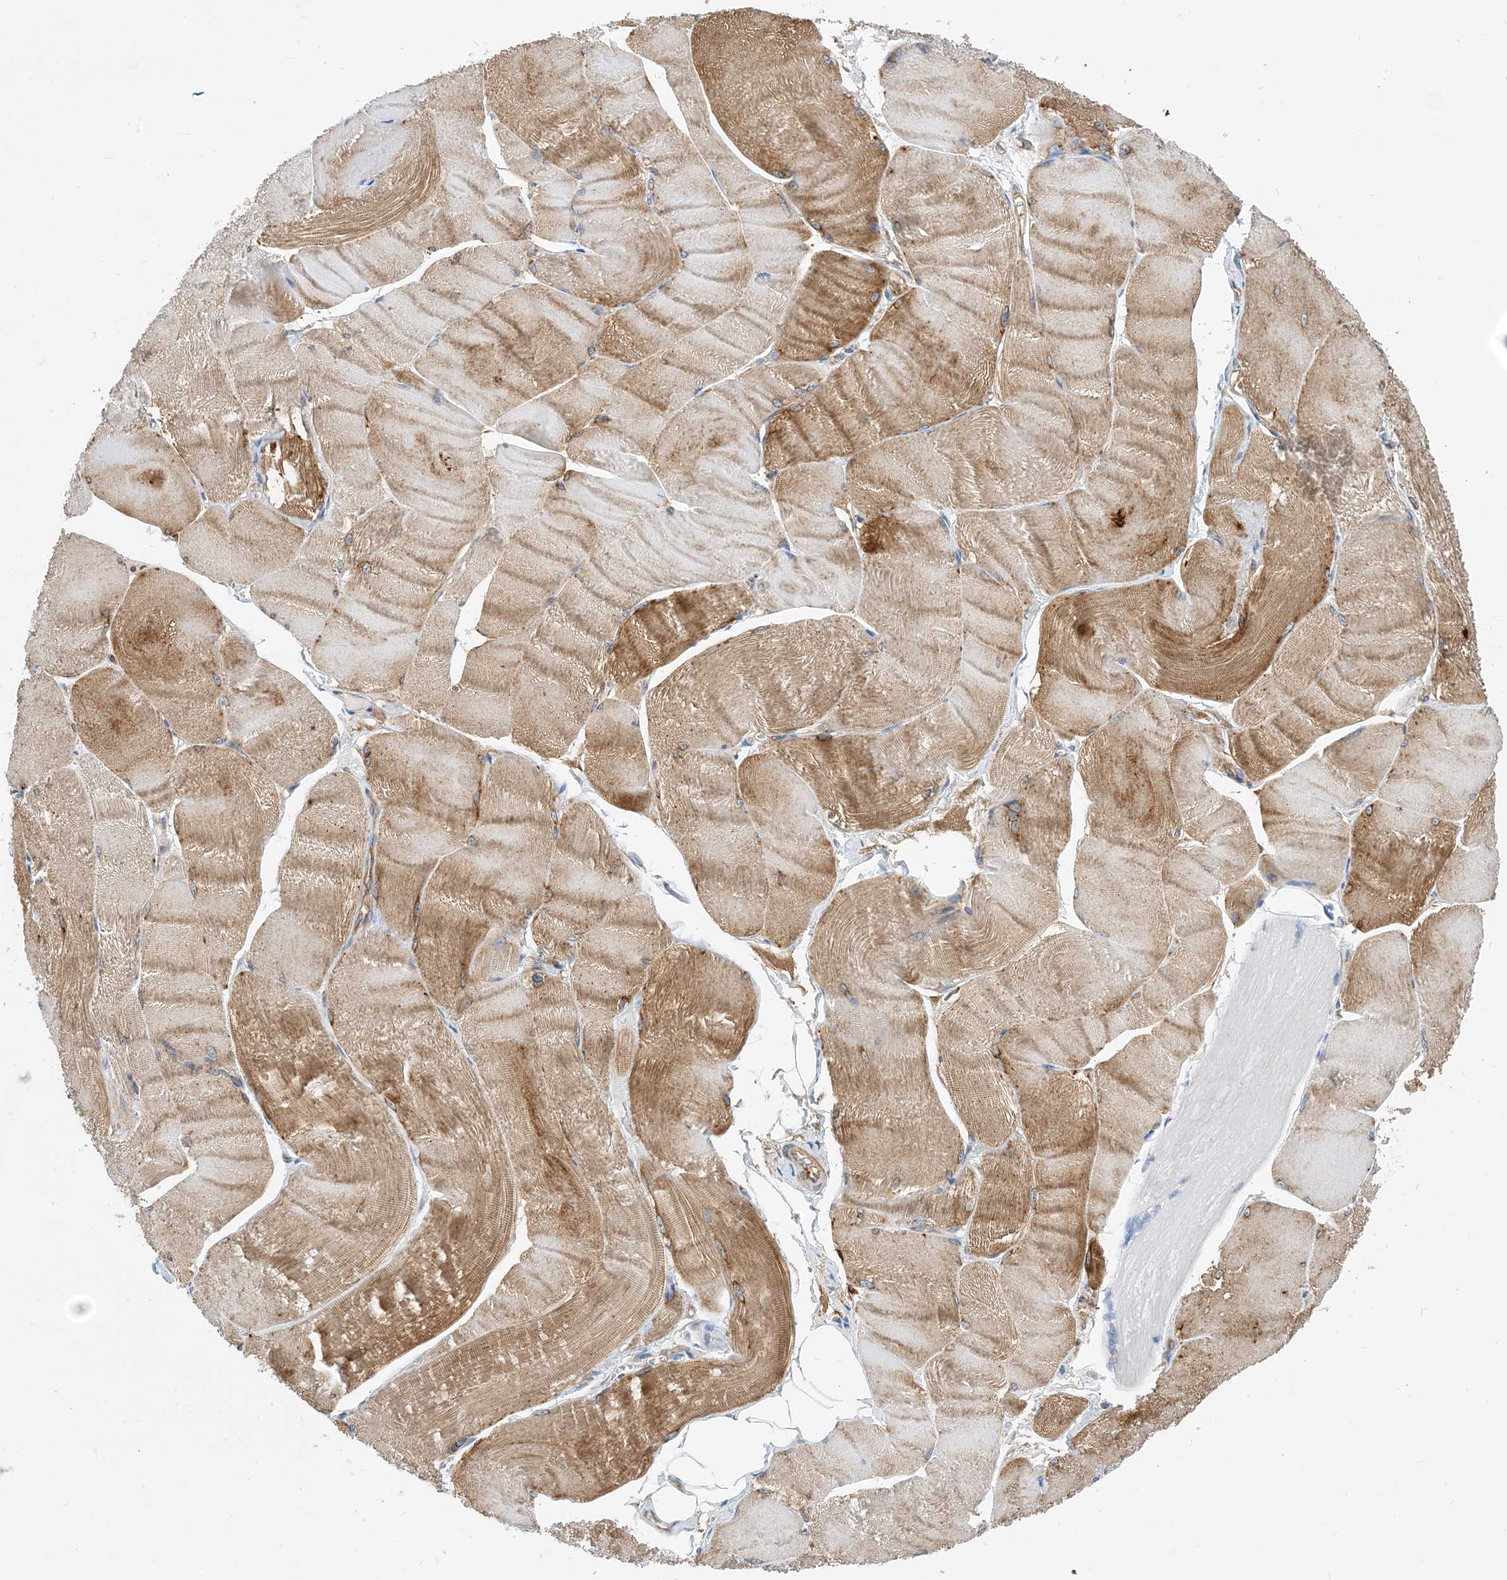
{"staining": {"intensity": "moderate", "quantity": "25%-75%", "location": "cytoplasmic/membranous"}, "tissue": "skeletal muscle", "cell_type": "Myocytes", "image_type": "normal", "snomed": [{"axis": "morphology", "description": "Normal tissue, NOS"}, {"axis": "morphology", "description": "Basal cell carcinoma"}, {"axis": "topography", "description": "Skeletal muscle"}], "caption": "A brown stain shows moderate cytoplasmic/membranous staining of a protein in myocytes of unremarkable skeletal muscle.", "gene": "DYNC1LI1", "patient": {"sex": "female", "age": 64}}